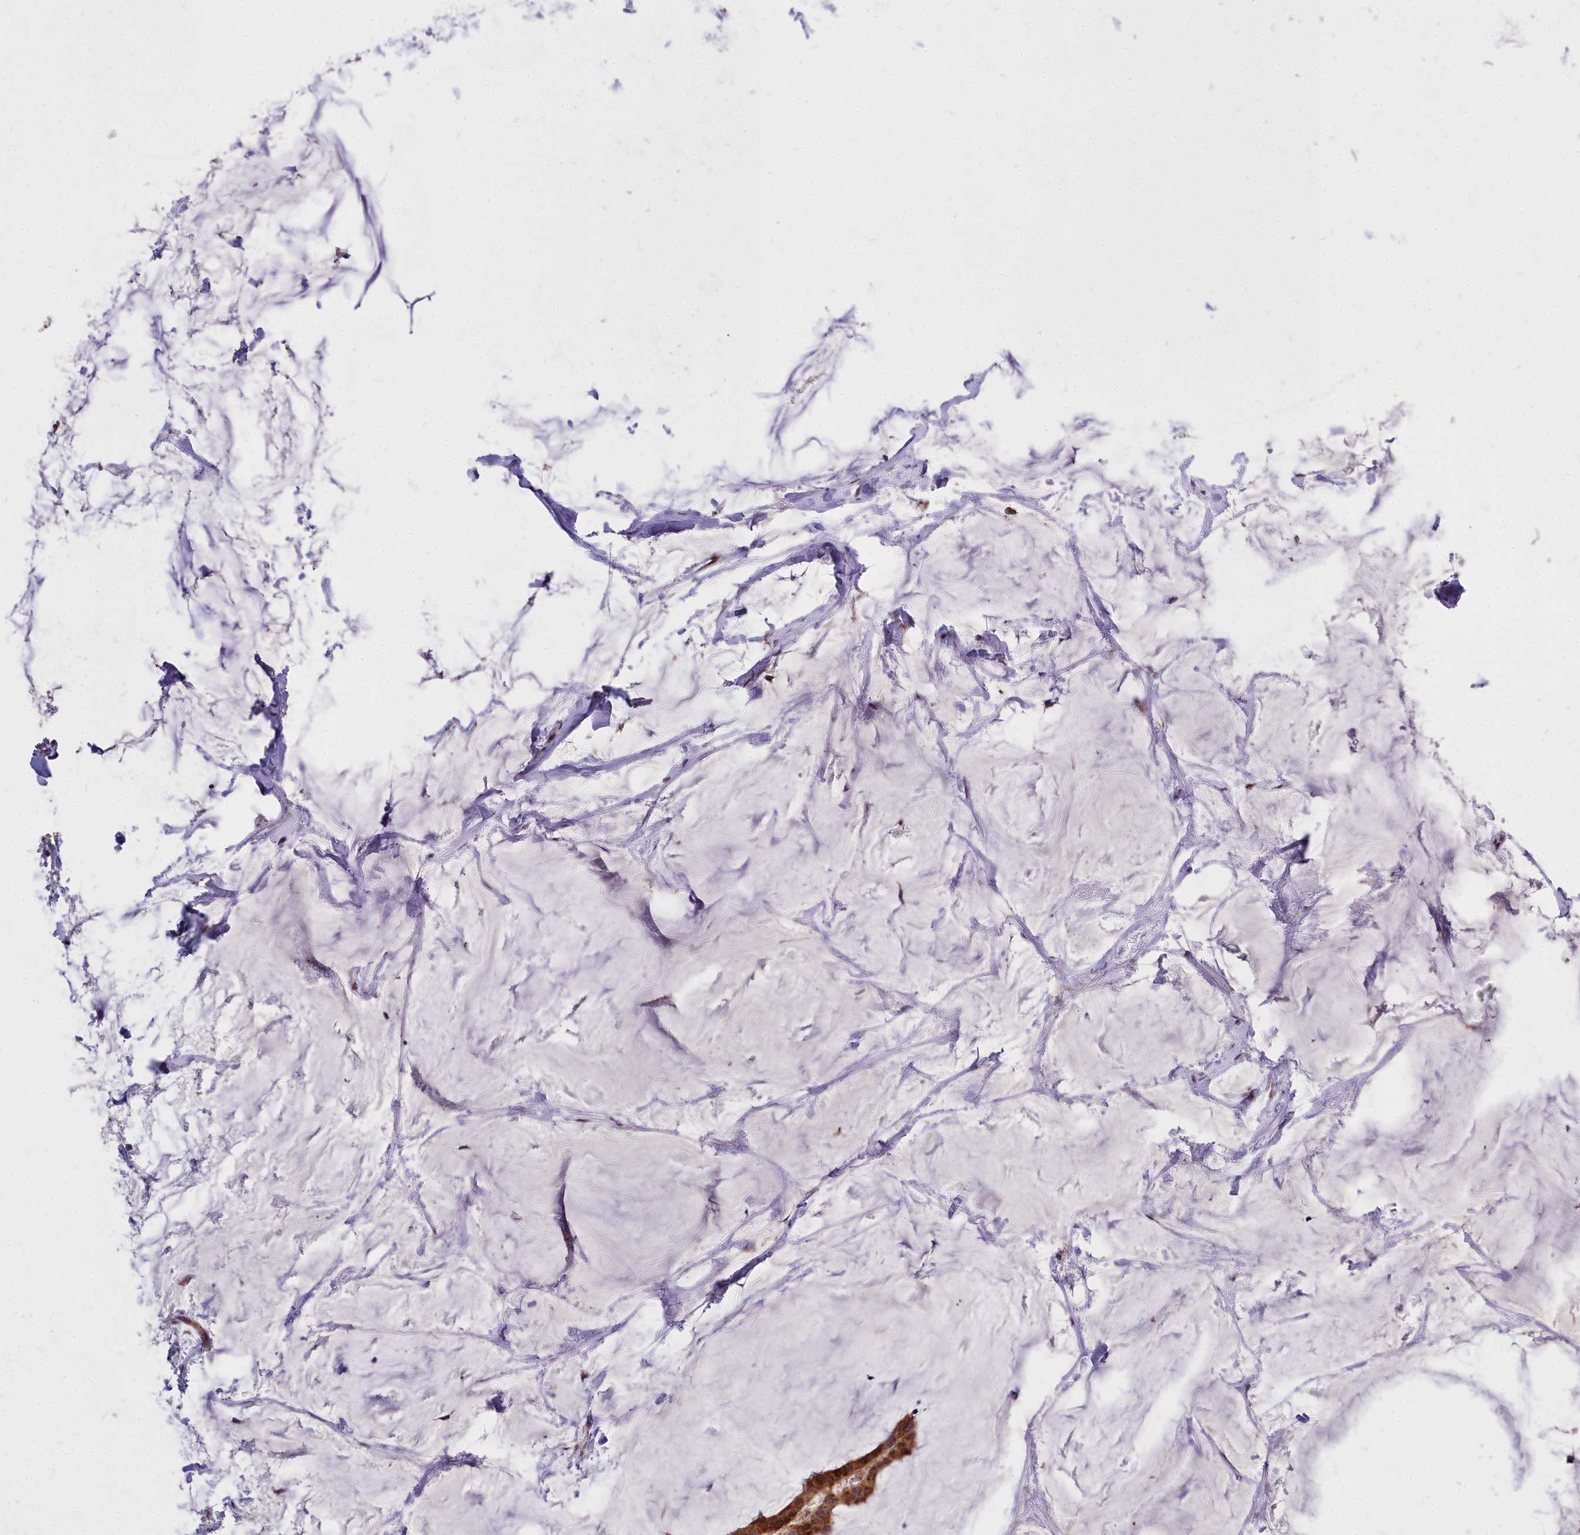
{"staining": {"intensity": "strong", "quantity": ">75%", "location": "cytoplasmic/membranous,nuclear"}, "tissue": "breast cancer", "cell_type": "Tumor cells", "image_type": "cancer", "snomed": [{"axis": "morphology", "description": "Duct carcinoma"}, {"axis": "topography", "description": "Breast"}], "caption": "Human invasive ductal carcinoma (breast) stained with a brown dye reveals strong cytoplasmic/membranous and nuclear positive staining in about >75% of tumor cells.", "gene": "ABCB8", "patient": {"sex": "female", "age": 93}}